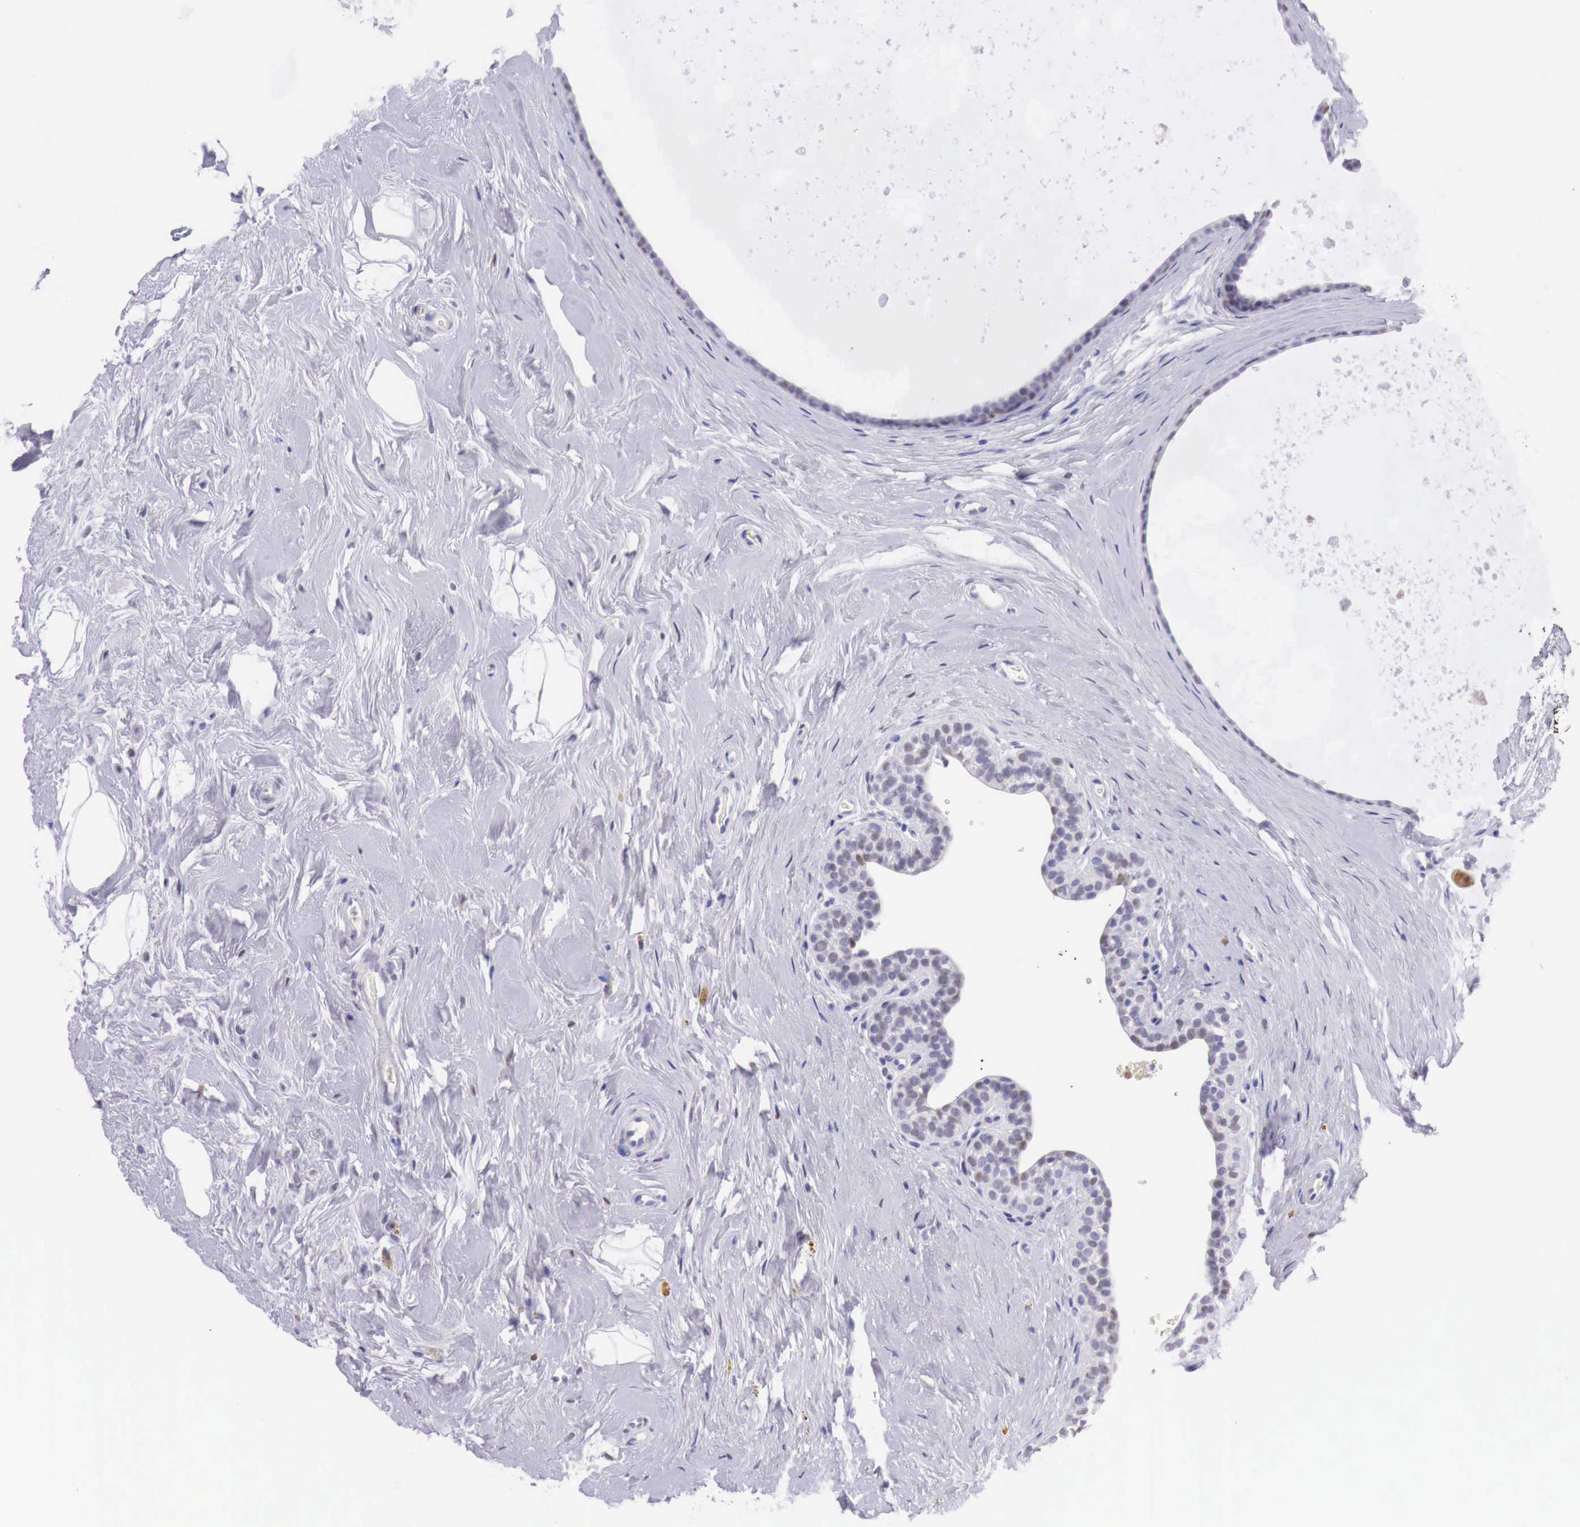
{"staining": {"intensity": "negative", "quantity": "none", "location": "none"}, "tissue": "breast cancer", "cell_type": "Tumor cells", "image_type": "cancer", "snomed": [{"axis": "morphology", "description": "Duct carcinoma"}, {"axis": "topography", "description": "Breast"}], "caption": "Immunohistochemical staining of human breast cancer demonstrates no significant expression in tumor cells. The staining was performed using DAB to visualize the protein expression in brown, while the nuclei were stained in blue with hematoxylin (Magnification: 20x).", "gene": "BCL6", "patient": {"sex": "female", "age": 72}}